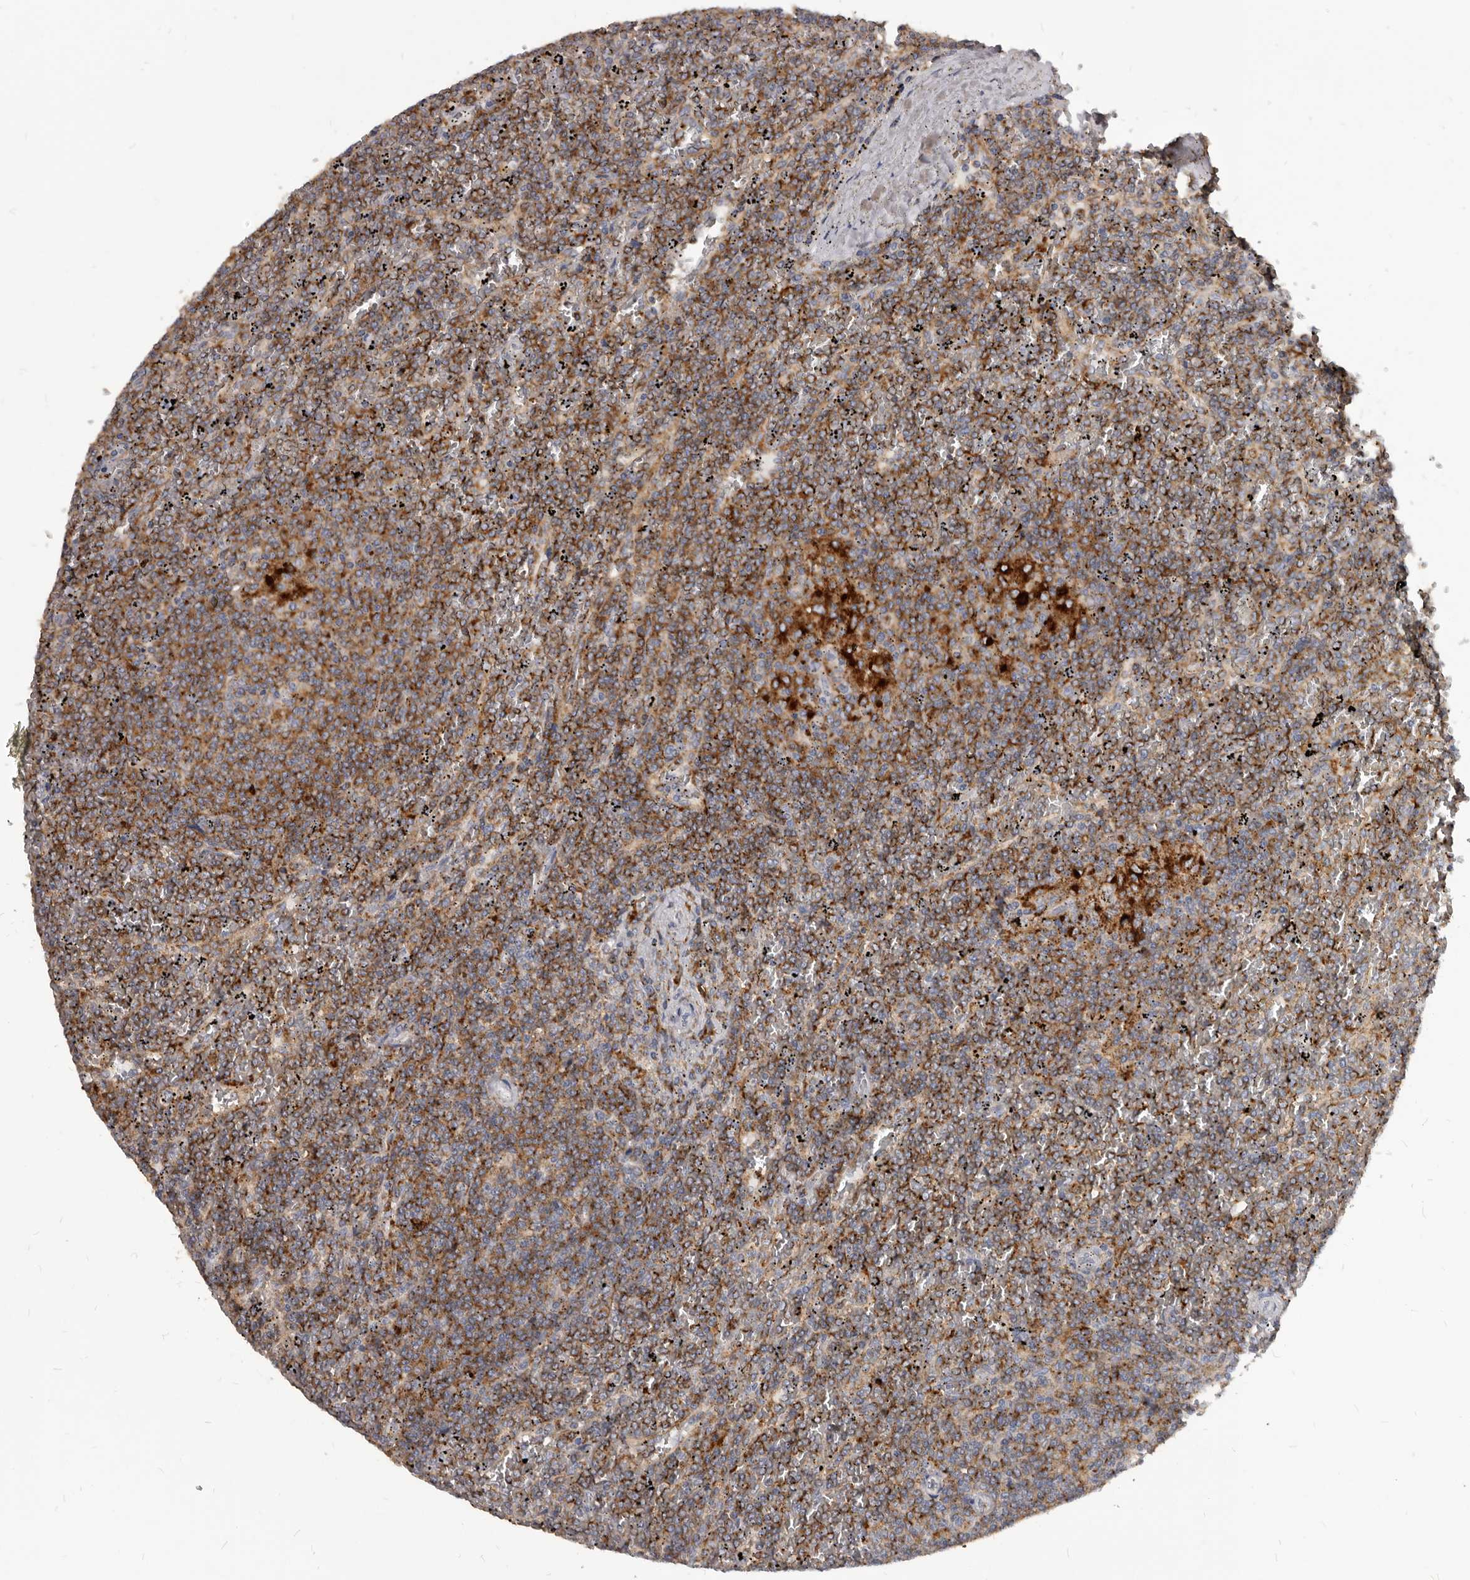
{"staining": {"intensity": "moderate", "quantity": ">75%", "location": "cytoplasmic/membranous"}, "tissue": "lymphoma", "cell_type": "Tumor cells", "image_type": "cancer", "snomed": [{"axis": "morphology", "description": "Malignant lymphoma, non-Hodgkin's type, Low grade"}, {"axis": "topography", "description": "Spleen"}], "caption": "The micrograph exhibits a brown stain indicating the presence of a protein in the cytoplasmic/membranous of tumor cells in lymphoma.", "gene": "PI4K2A", "patient": {"sex": "female", "age": 19}}